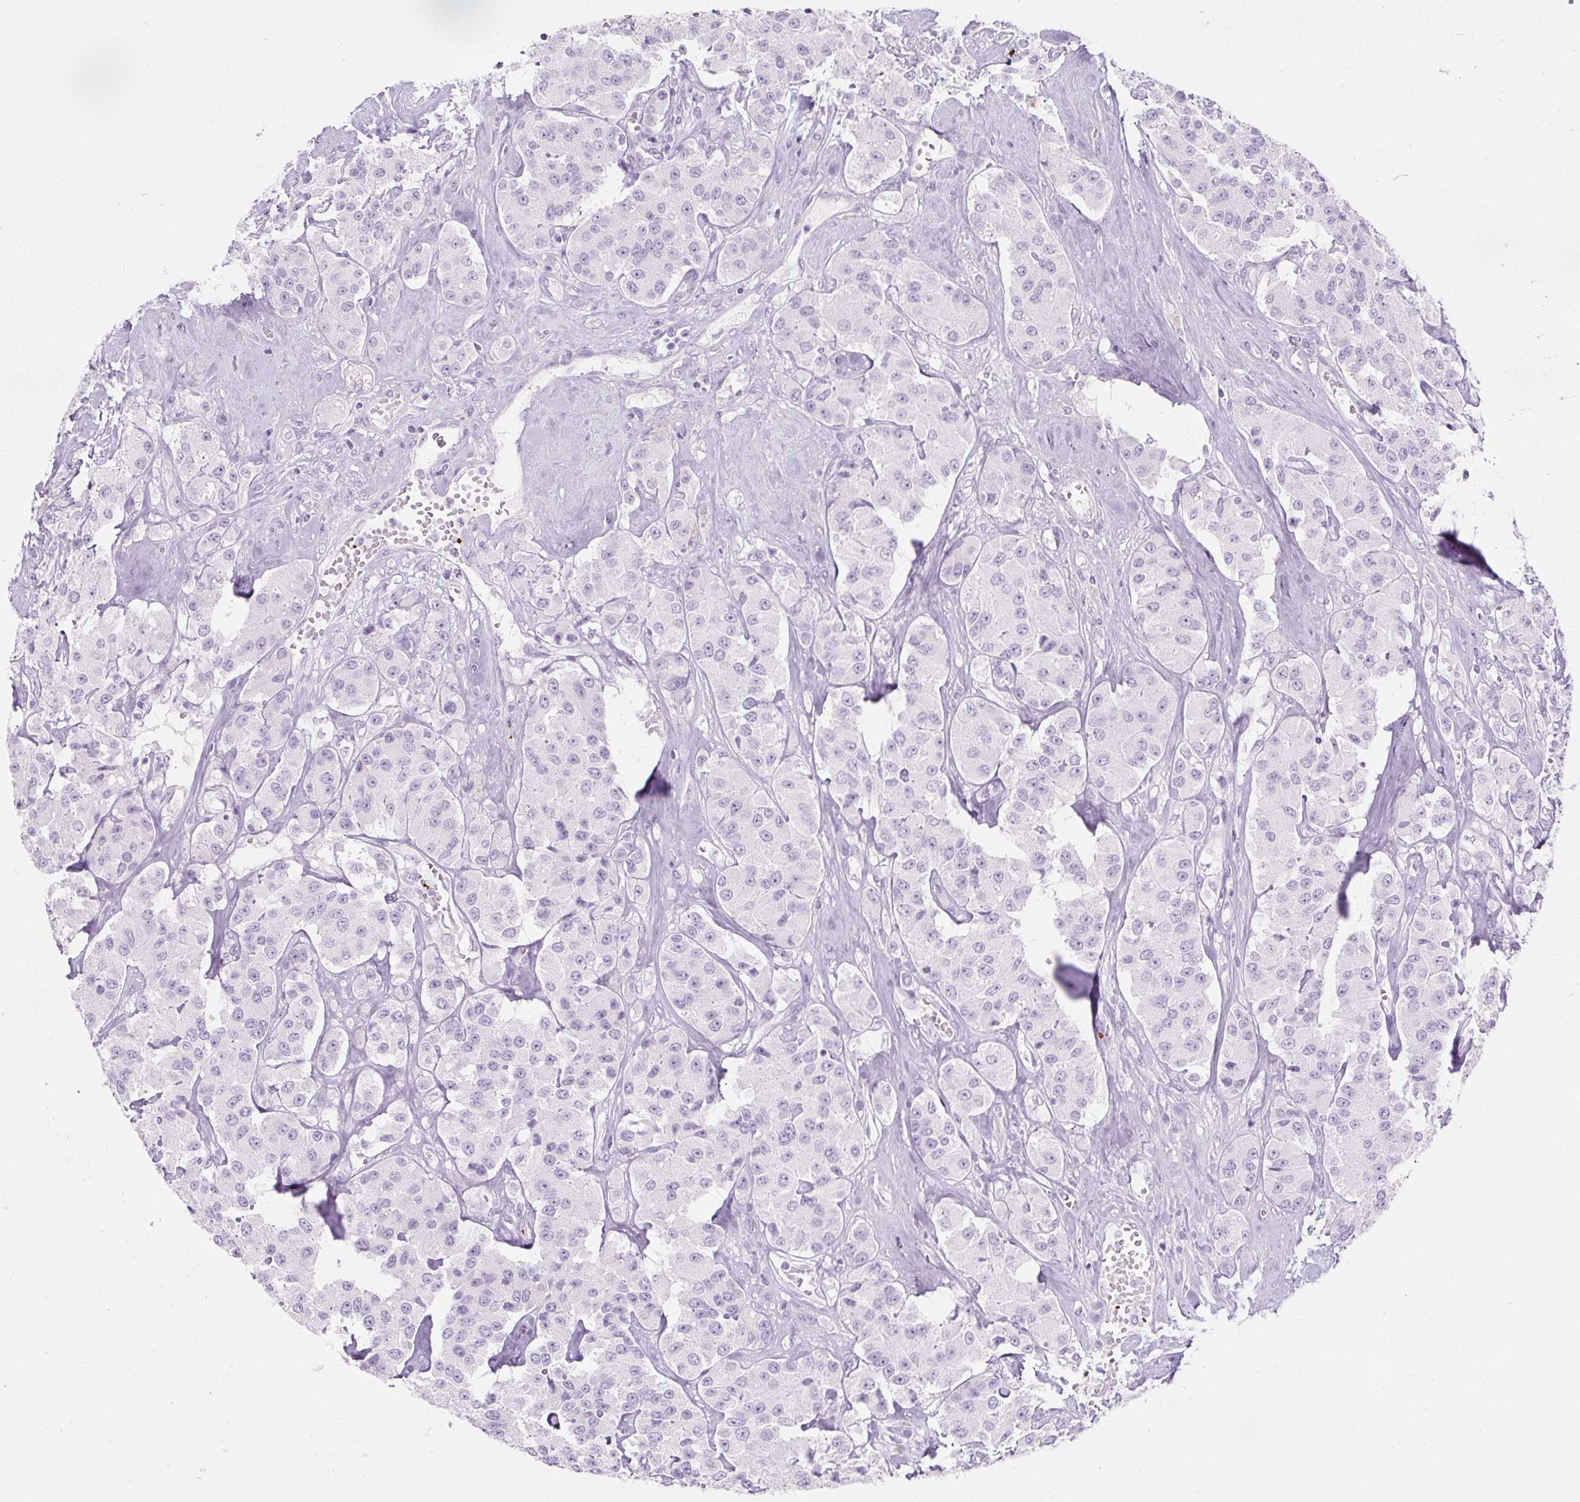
{"staining": {"intensity": "negative", "quantity": "none", "location": "none"}, "tissue": "carcinoid", "cell_type": "Tumor cells", "image_type": "cancer", "snomed": [{"axis": "morphology", "description": "Carcinoid, malignant, NOS"}, {"axis": "topography", "description": "Pancreas"}], "caption": "Human carcinoid stained for a protein using immunohistochemistry (IHC) demonstrates no positivity in tumor cells.", "gene": "PF4V1", "patient": {"sex": "male", "age": 41}}